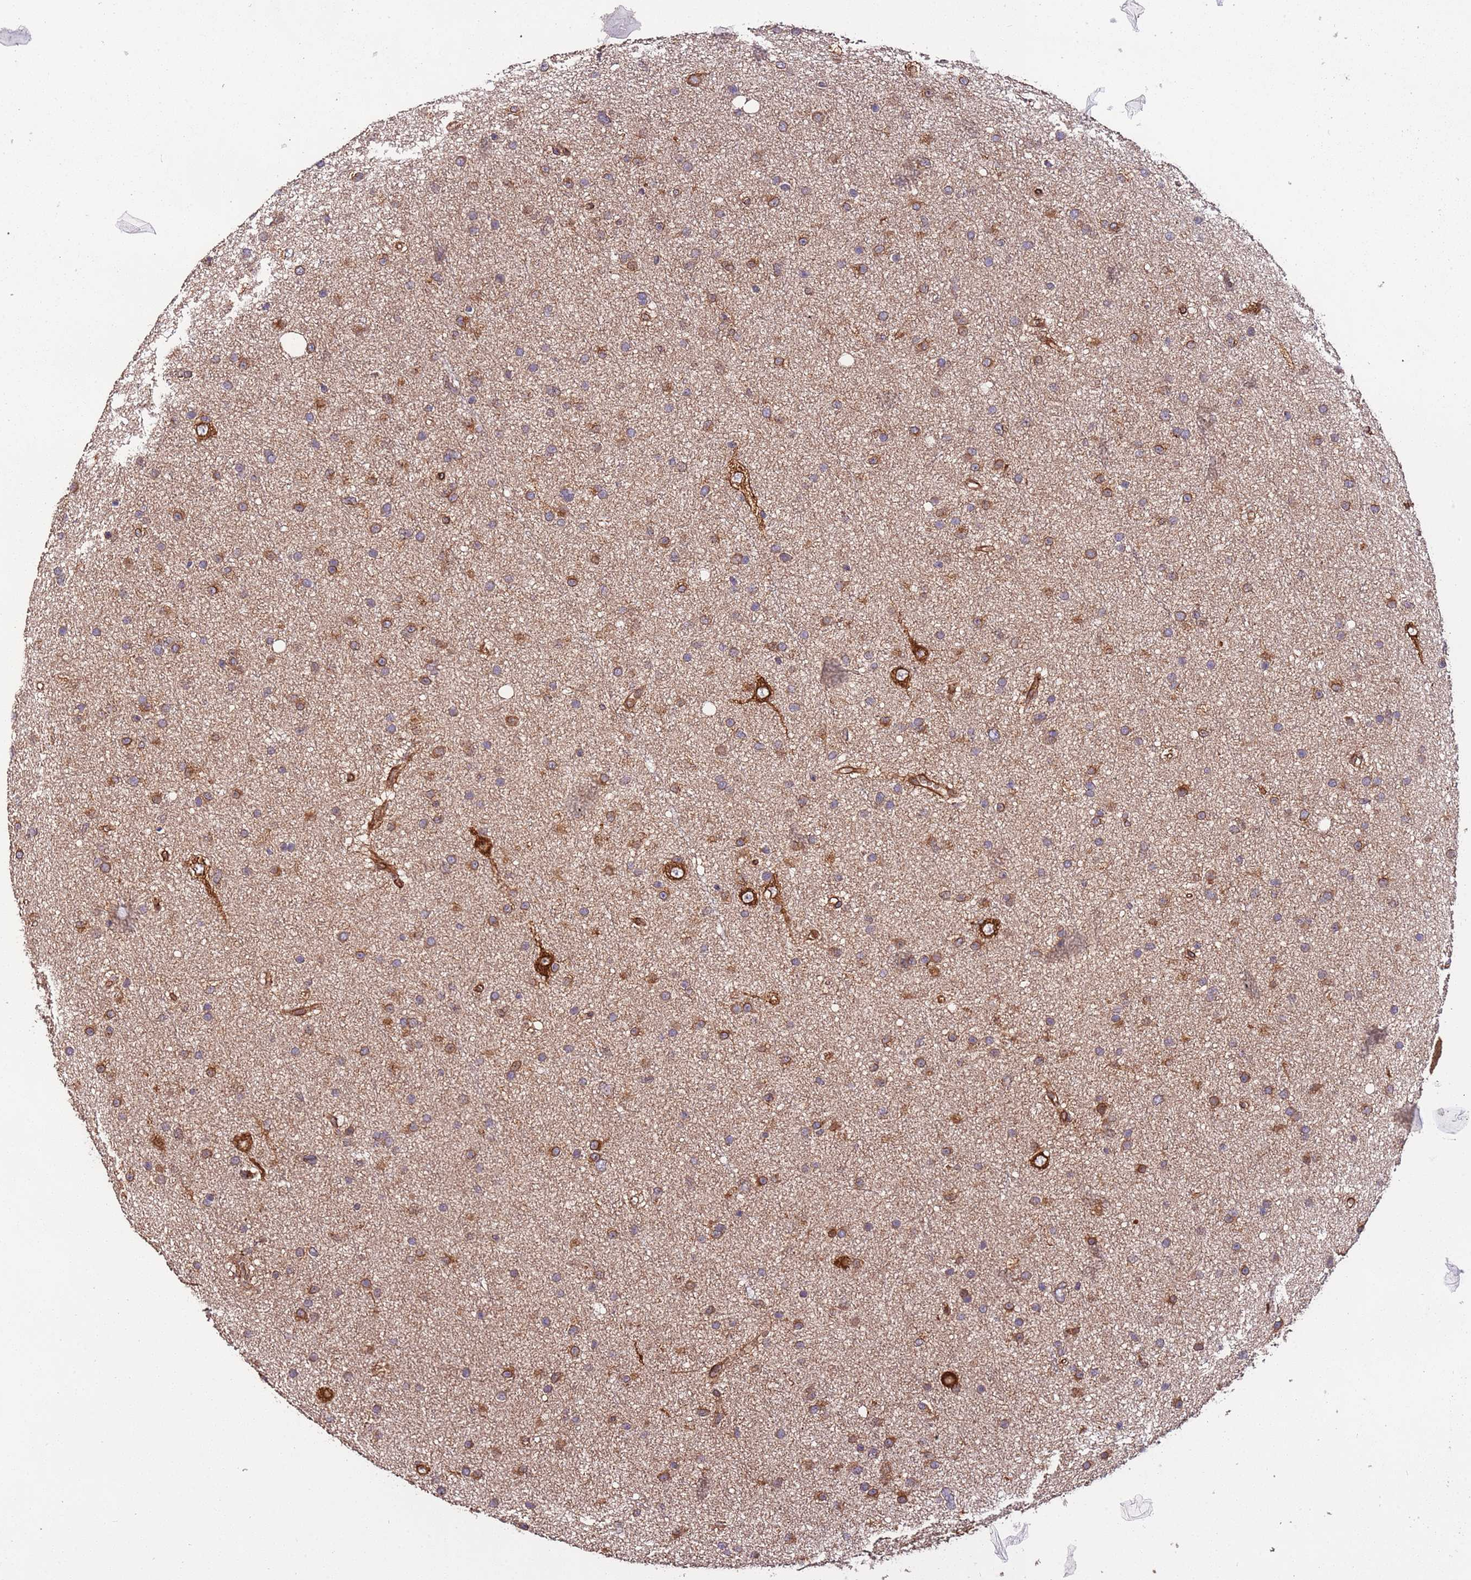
{"staining": {"intensity": "strong", "quantity": "25%-75%", "location": "cytoplasmic/membranous"}, "tissue": "glioma", "cell_type": "Tumor cells", "image_type": "cancer", "snomed": [{"axis": "morphology", "description": "Glioma, malignant, Low grade"}, {"axis": "topography", "description": "Cerebral cortex"}], "caption": "Protein expression analysis of malignant glioma (low-grade) exhibits strong cytoplasmic/membranous expression in about 25%-75% of tumor cells.", "gene": "SLC41A3", "patient": {"sex": "female", "age": 39}}